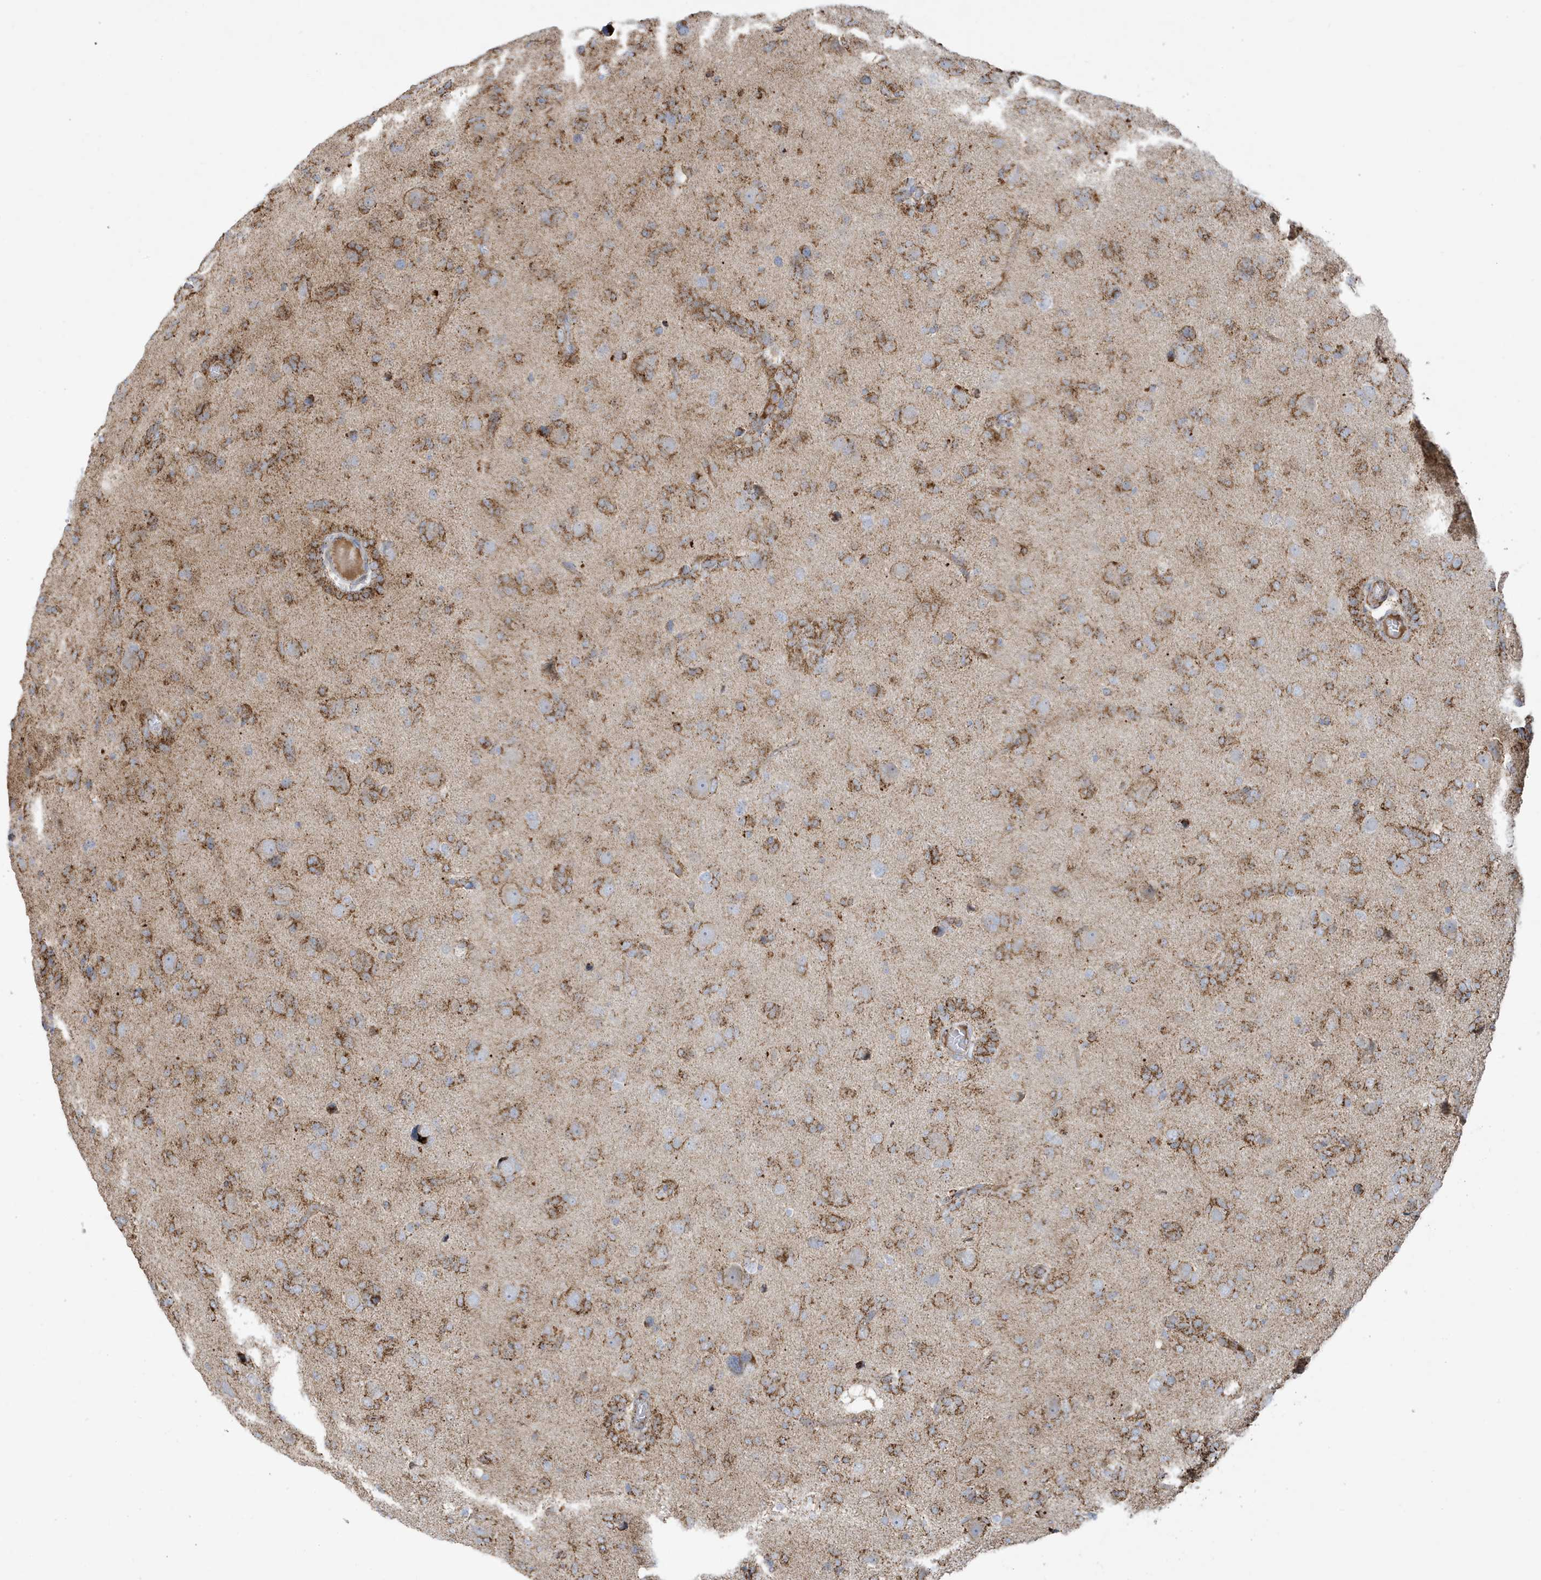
{"staining": {"intensity": "moderate", "quantity": ">75%", "location": "cytoplasmic/membranous"}, "tissue": "glioma", "cell_type": "Tumor cells", "image_type": "cancer", "snomed": [{"axis": "morphology", "description": "Glioma, malignant, High grade"}, {"axis": "topography", "description": "Brain"}], "caption": "Tumor cells reveal medium levels of moderate cytoplasmic/membranous expression in about >75% of cells in malignant glioma (high-grade). (DAB IHC with brightfield microscopy, high magnification).", "gene": "IFT57", "patient": {"sex": "female", "age": 59}}